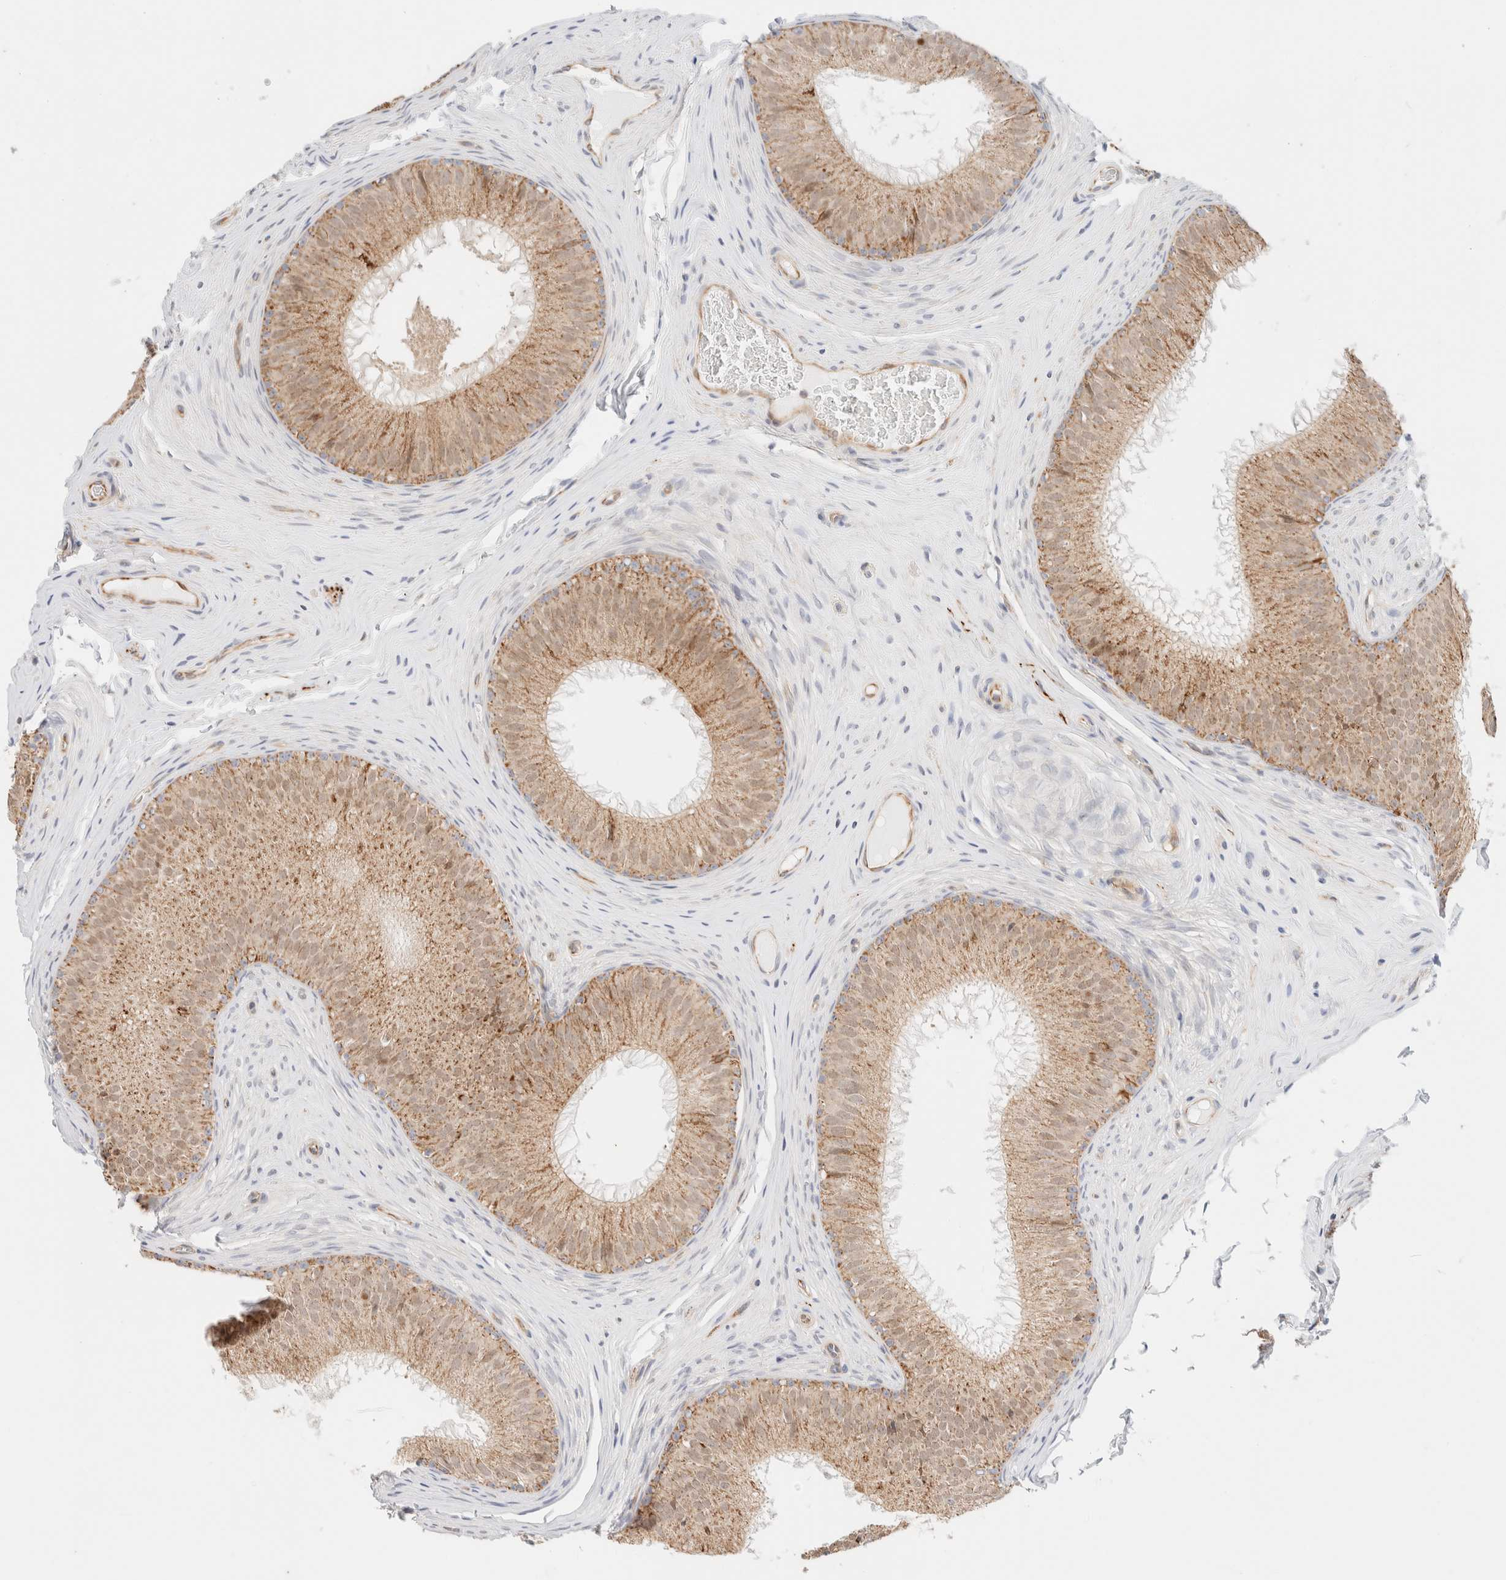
{"staining": {"intensity": "moderate", "quantity": ">75%", "location": "cytoplasmic/membranous"}, "tissue": "epididymis", "cell_type": "Glandular cells", "image_type": "normal", "snomed": [{"axis": "morphology", "description": "Normal tissue, NOS"}, {"axis": "topography", "description": "Epididymis"}], "caption": "An immunohistochemistry (IHC) image of unremarkable tissue is shown. Protein staining in brown highlights moderate cytoplasmic/membranous positivity in epididymis within glandular cells. (DAB IHC with brightfield microscopy, high magnification).", "gene": "UNC13B", "patient": {"sex": "male", "age": 32}}